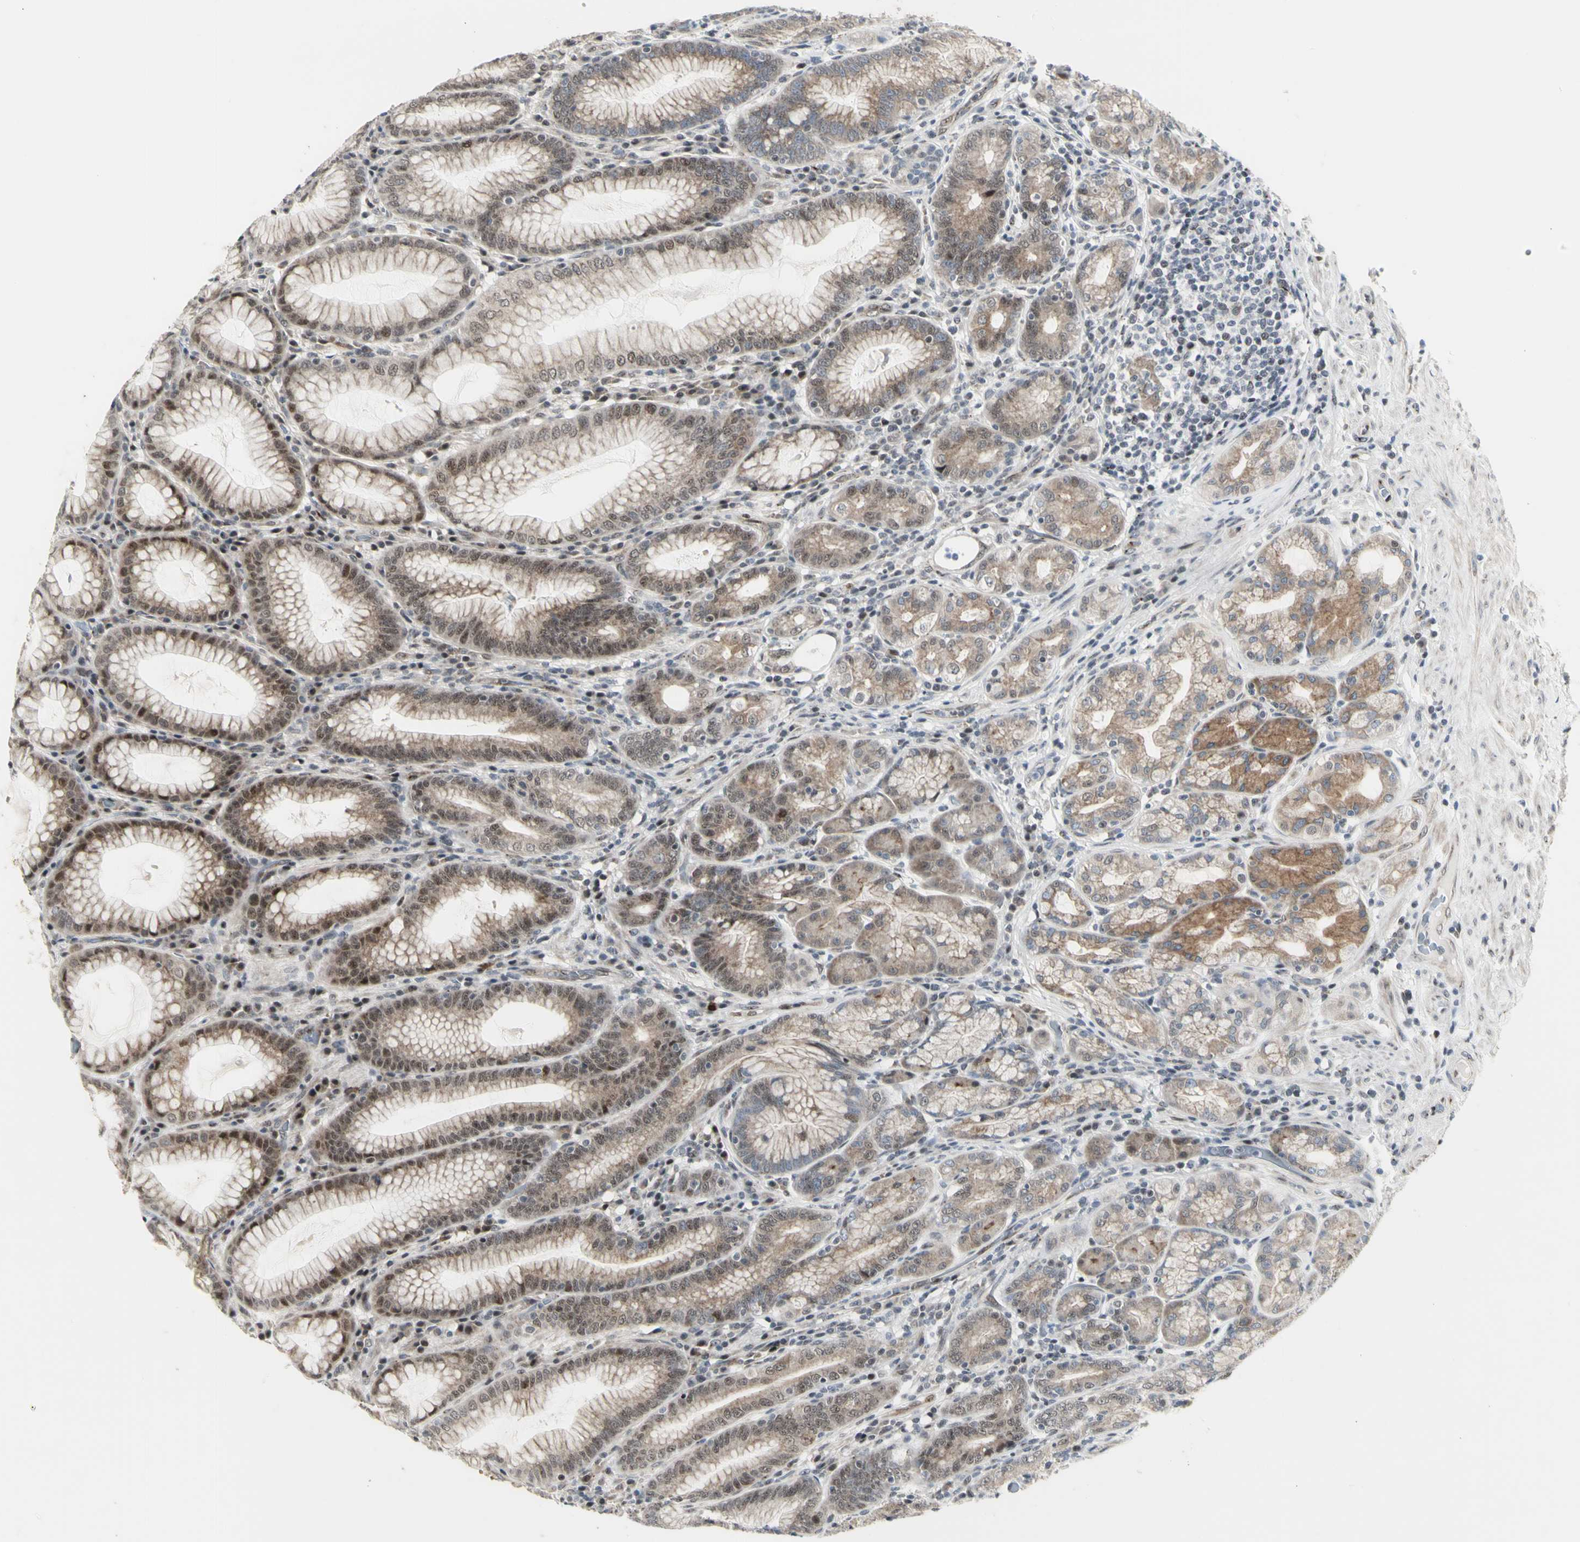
{"staining": {"intensity": "moderate", "quantity": "25%-75%", "location": "cytoplasmic/membranous,nuclear"}, "tissue": "stomach", "cell_type": "Glandular cells", "image_type": "normal", "snomed": [{"axis": "morphology", "description": "Normal tissue, NOS"}, {"axis": "topography", "description": "Stomach, lower"}], "caption": "Stomach stained with immunohistochemistry (IHC) shows moderate cytoplasmic/membranous,nuclear positivity in approximately 25%-75% of glandular cells.", "gene": "DHRS7B", "patient": {"sex": "female", "age": 76}}